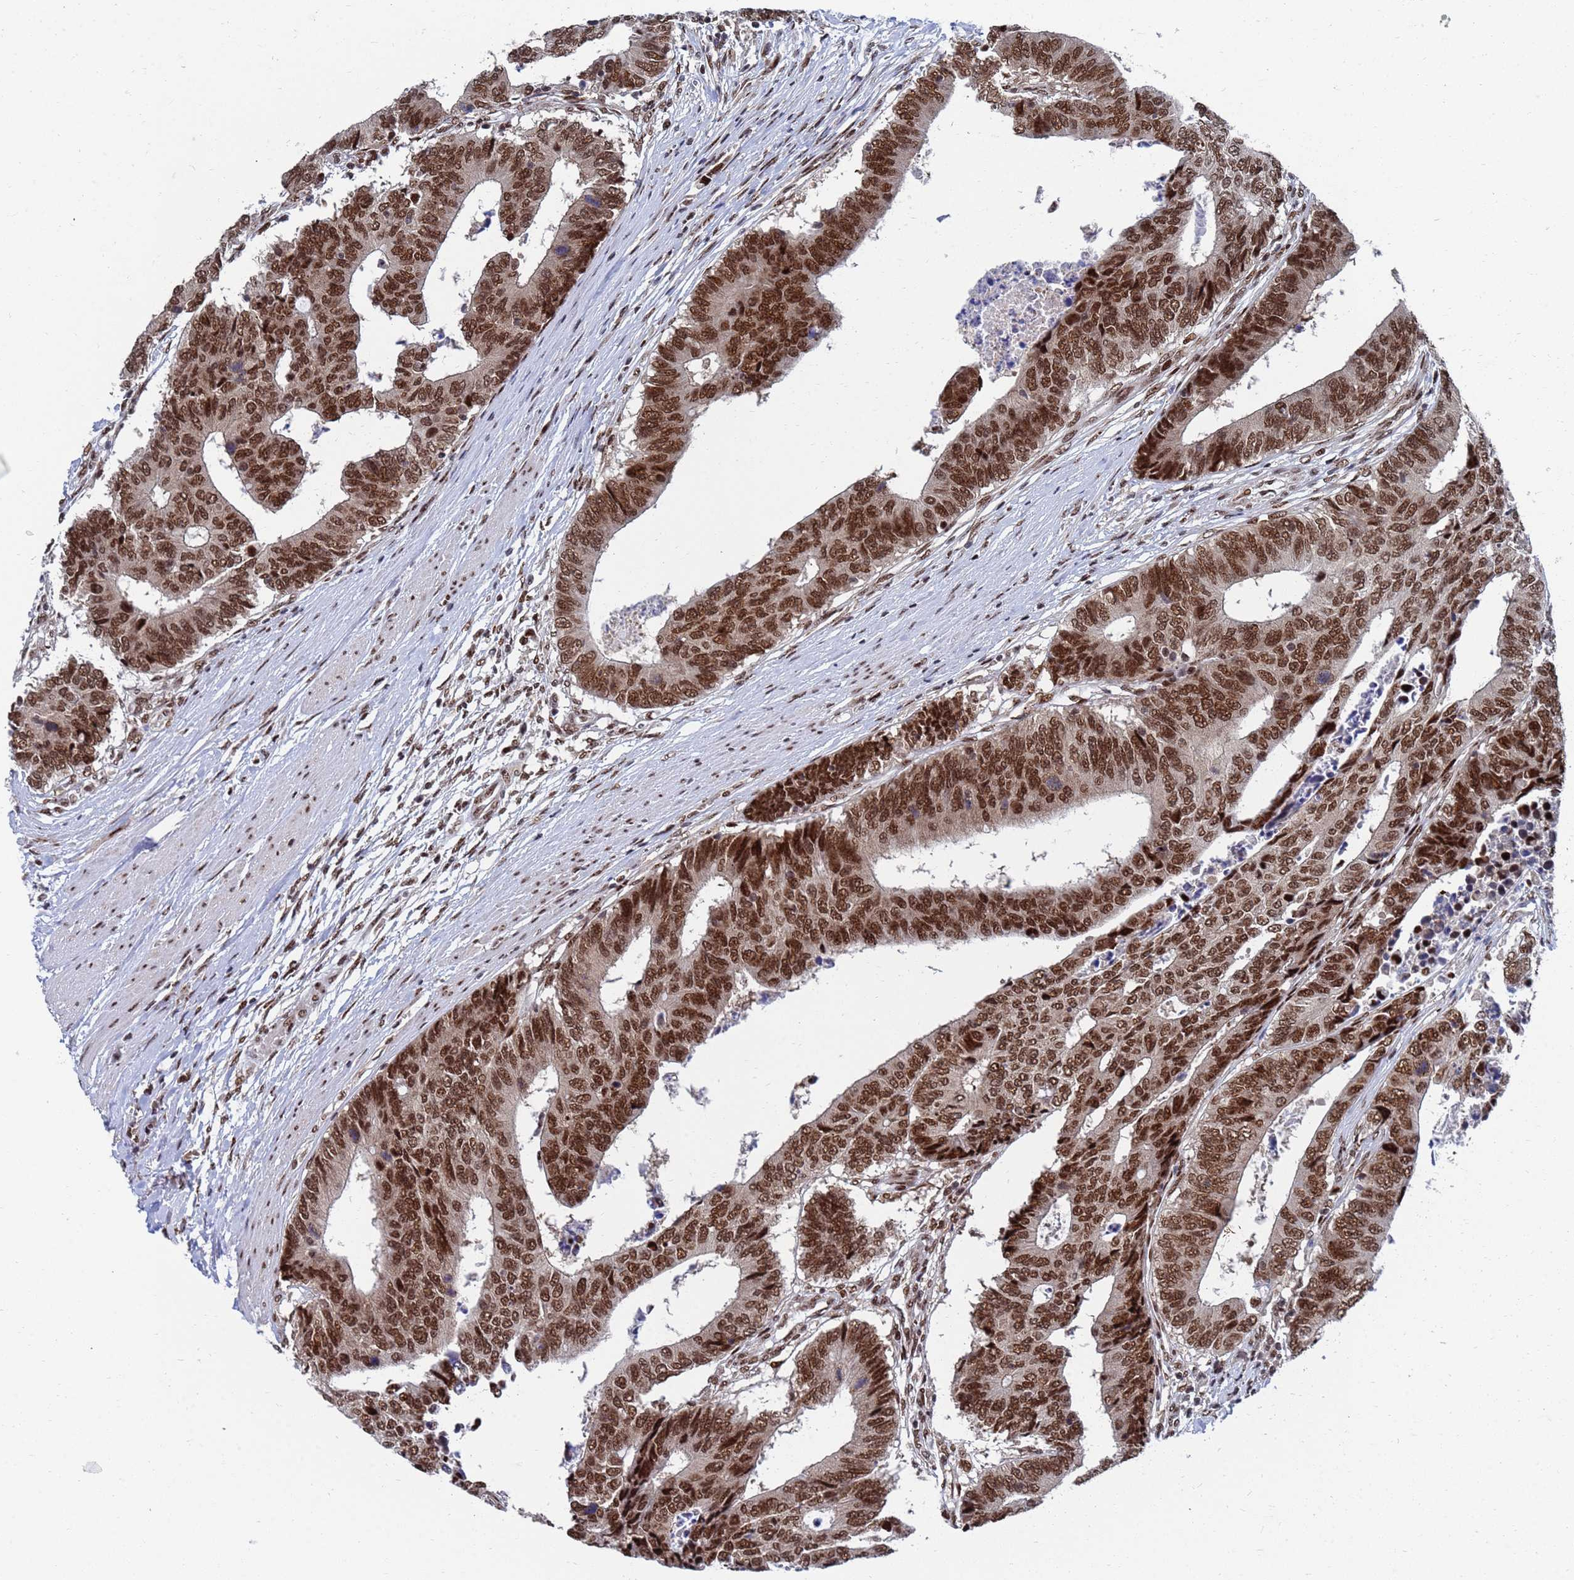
{"staining": {"intensity": "strong", "quantity": ">75%", "location": "nuclear"}, "tissue": "colorectal cancer", "cell_type": "Tumor cells", "image_type": "cancer", "snomed": [{"axis": "morphology", "description": "Adenocarcinoma, NOS"}, {"axis": "topography", "description": "Rectum"}], "caption": "Adenocarcinoma (colorectal) stained for a protein demonstrates strong nuclear positivity in tumor cells.", "gene": "AP5Z1", "patient": {"sex": "male", "age": 84}}